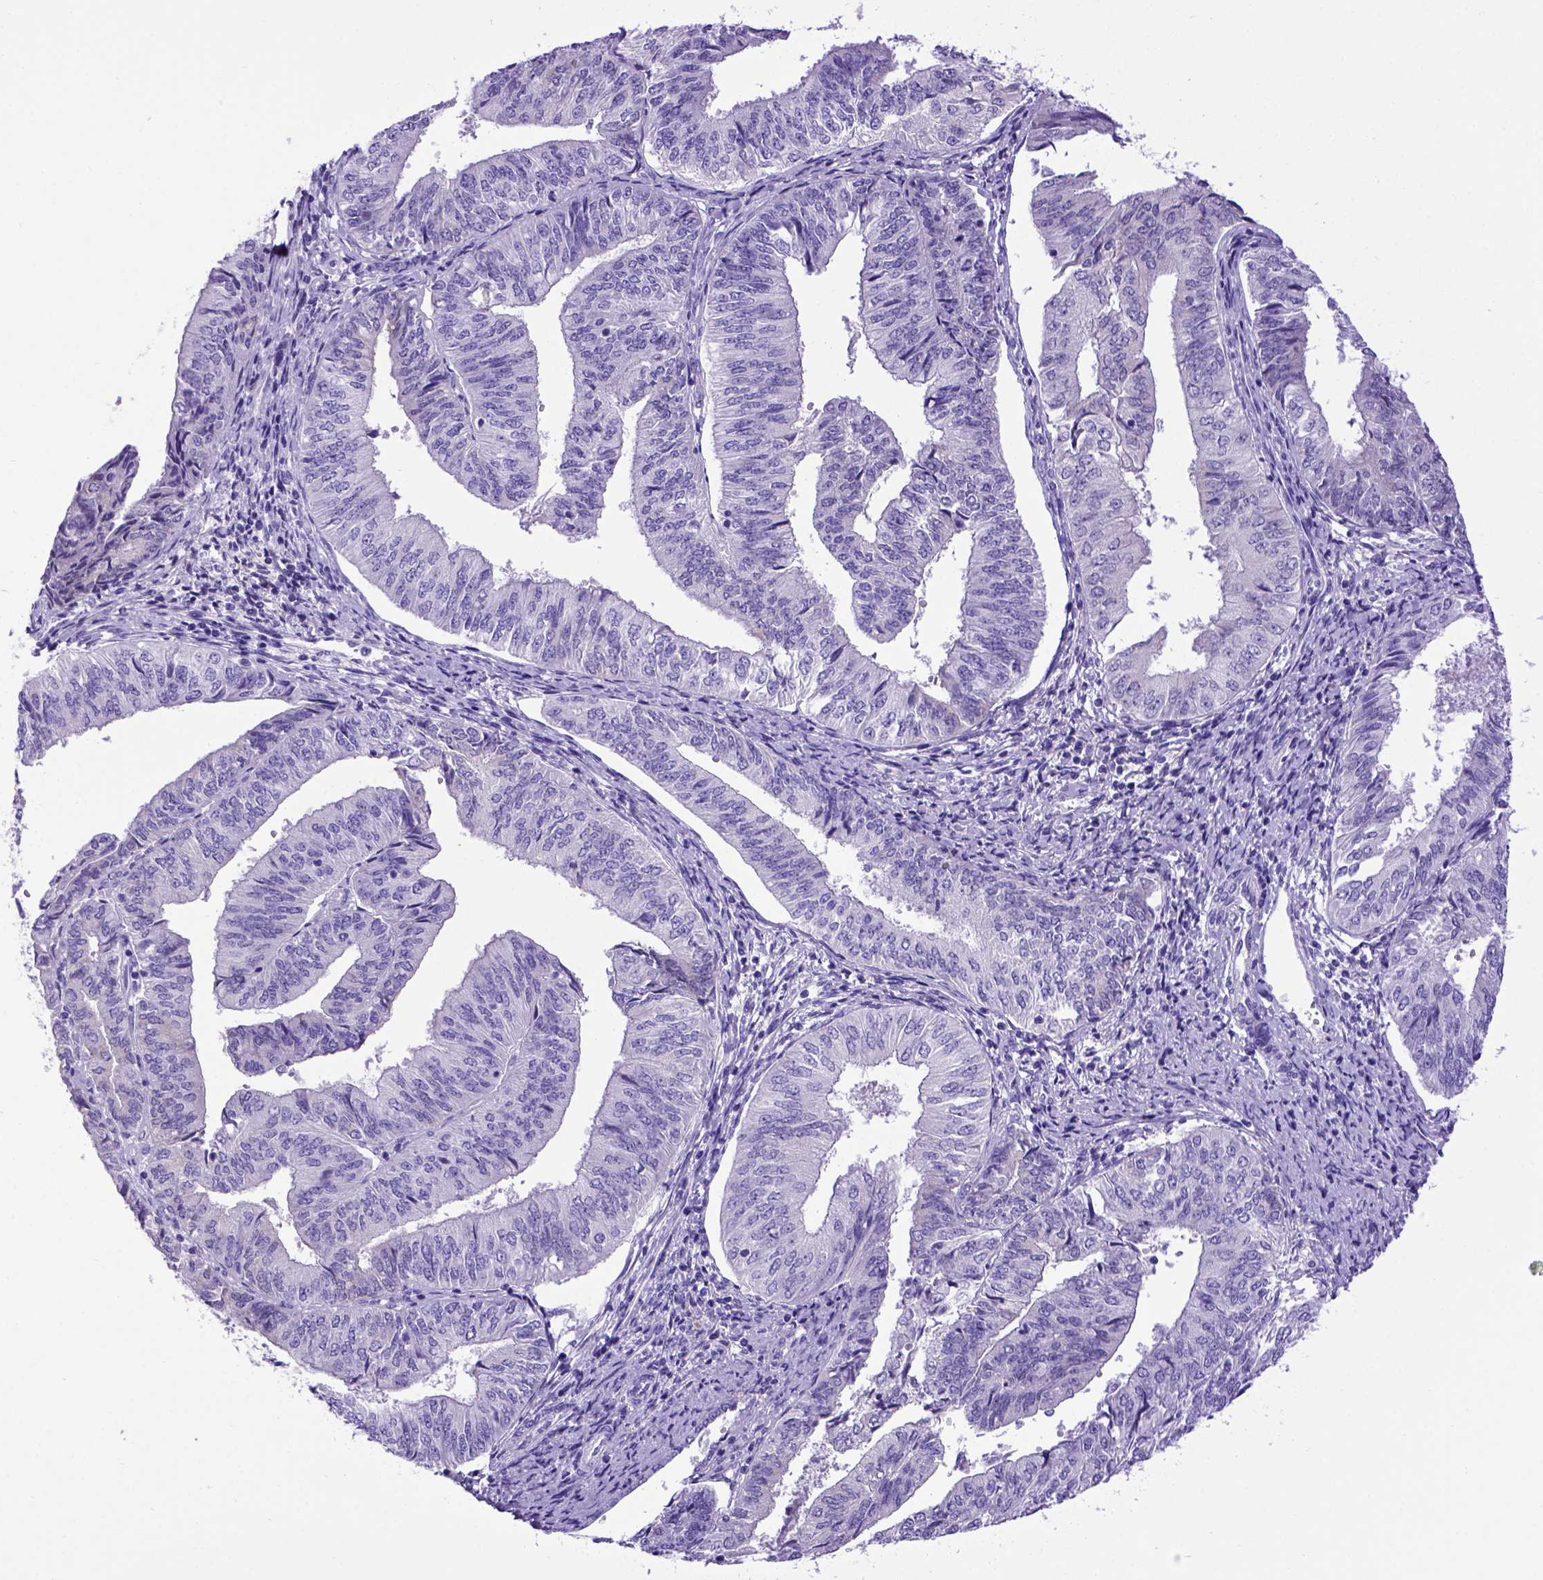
{"staining": {"intensity": "negative", "quantity": "none", "location": "none"}, "tissue": "endometrial cancer", "cell_type": "Tumor cells", "image_type": "cancer", "snomed": [{"axis": "morphology", "description": "Adenocarcinoma, NOS"}, {"axis": "topography", "description": "Endometrium"}], "caption": "A micrograph of endometrial cancer stained for a protein shows no brown staining in tumor cells.", "gene": "PTGES", "patient": {"sex": "female", "age": 58}}